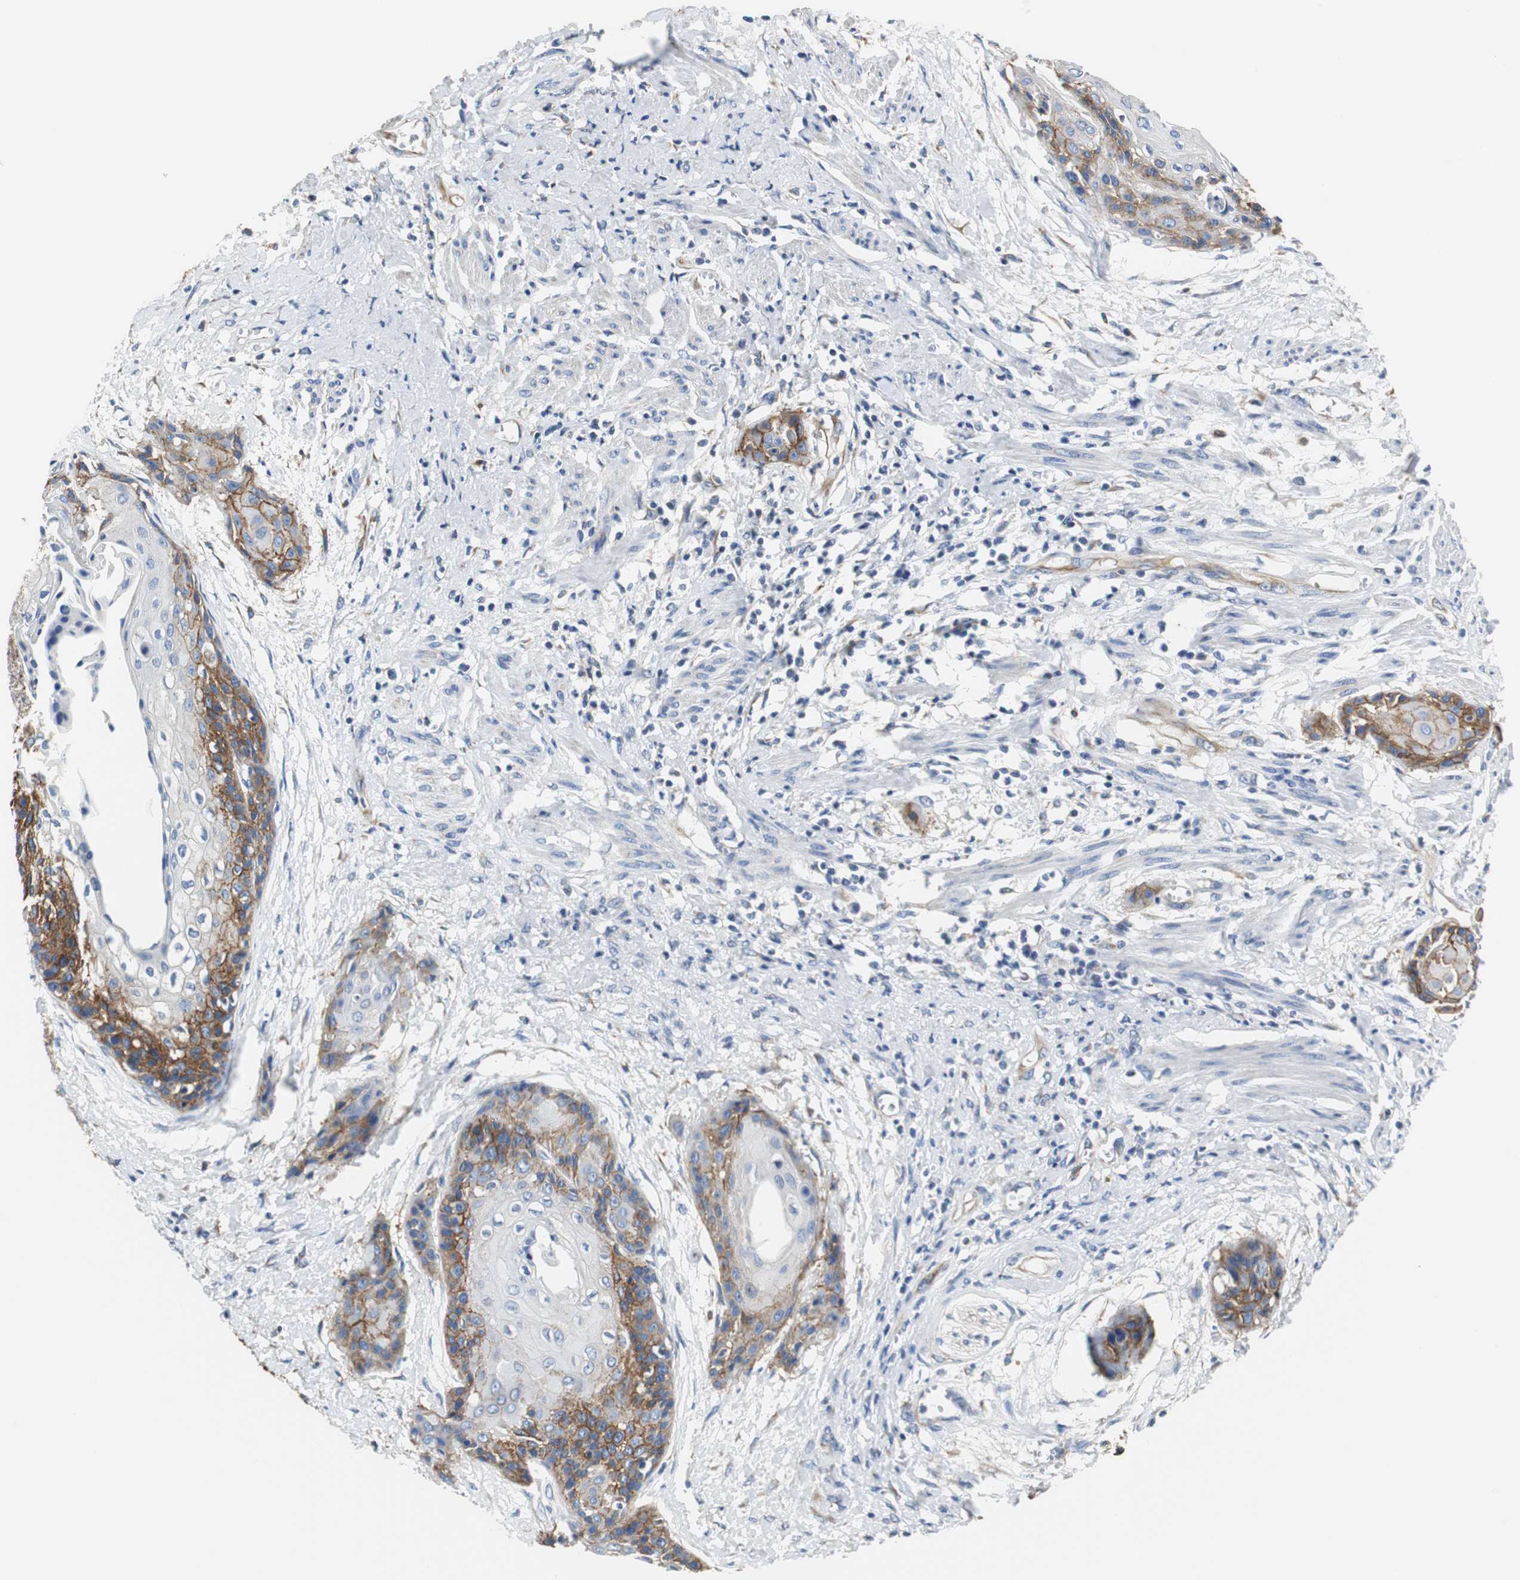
{"staining": {"intensity": "moderate", "quantity": ">75%", "location": "cytoplasmic/membranous"}, "tissue": "cervical cancer", "cell_type": "Tumor cells", "image_type": "cancer", "snomed": [{"axis": "morphology", "description": "Squamous cell carcinoma, NOS"}, {"axis": "topography", "description": "Cervix"}], "caption": "A micrograph of human cervical cancer stained for a protein demonstrates moderate cytoplasmic/membranous brown staining in tumor cells.", "gene": "PCK1", "patient": {"sex": "female", "age": 57}}